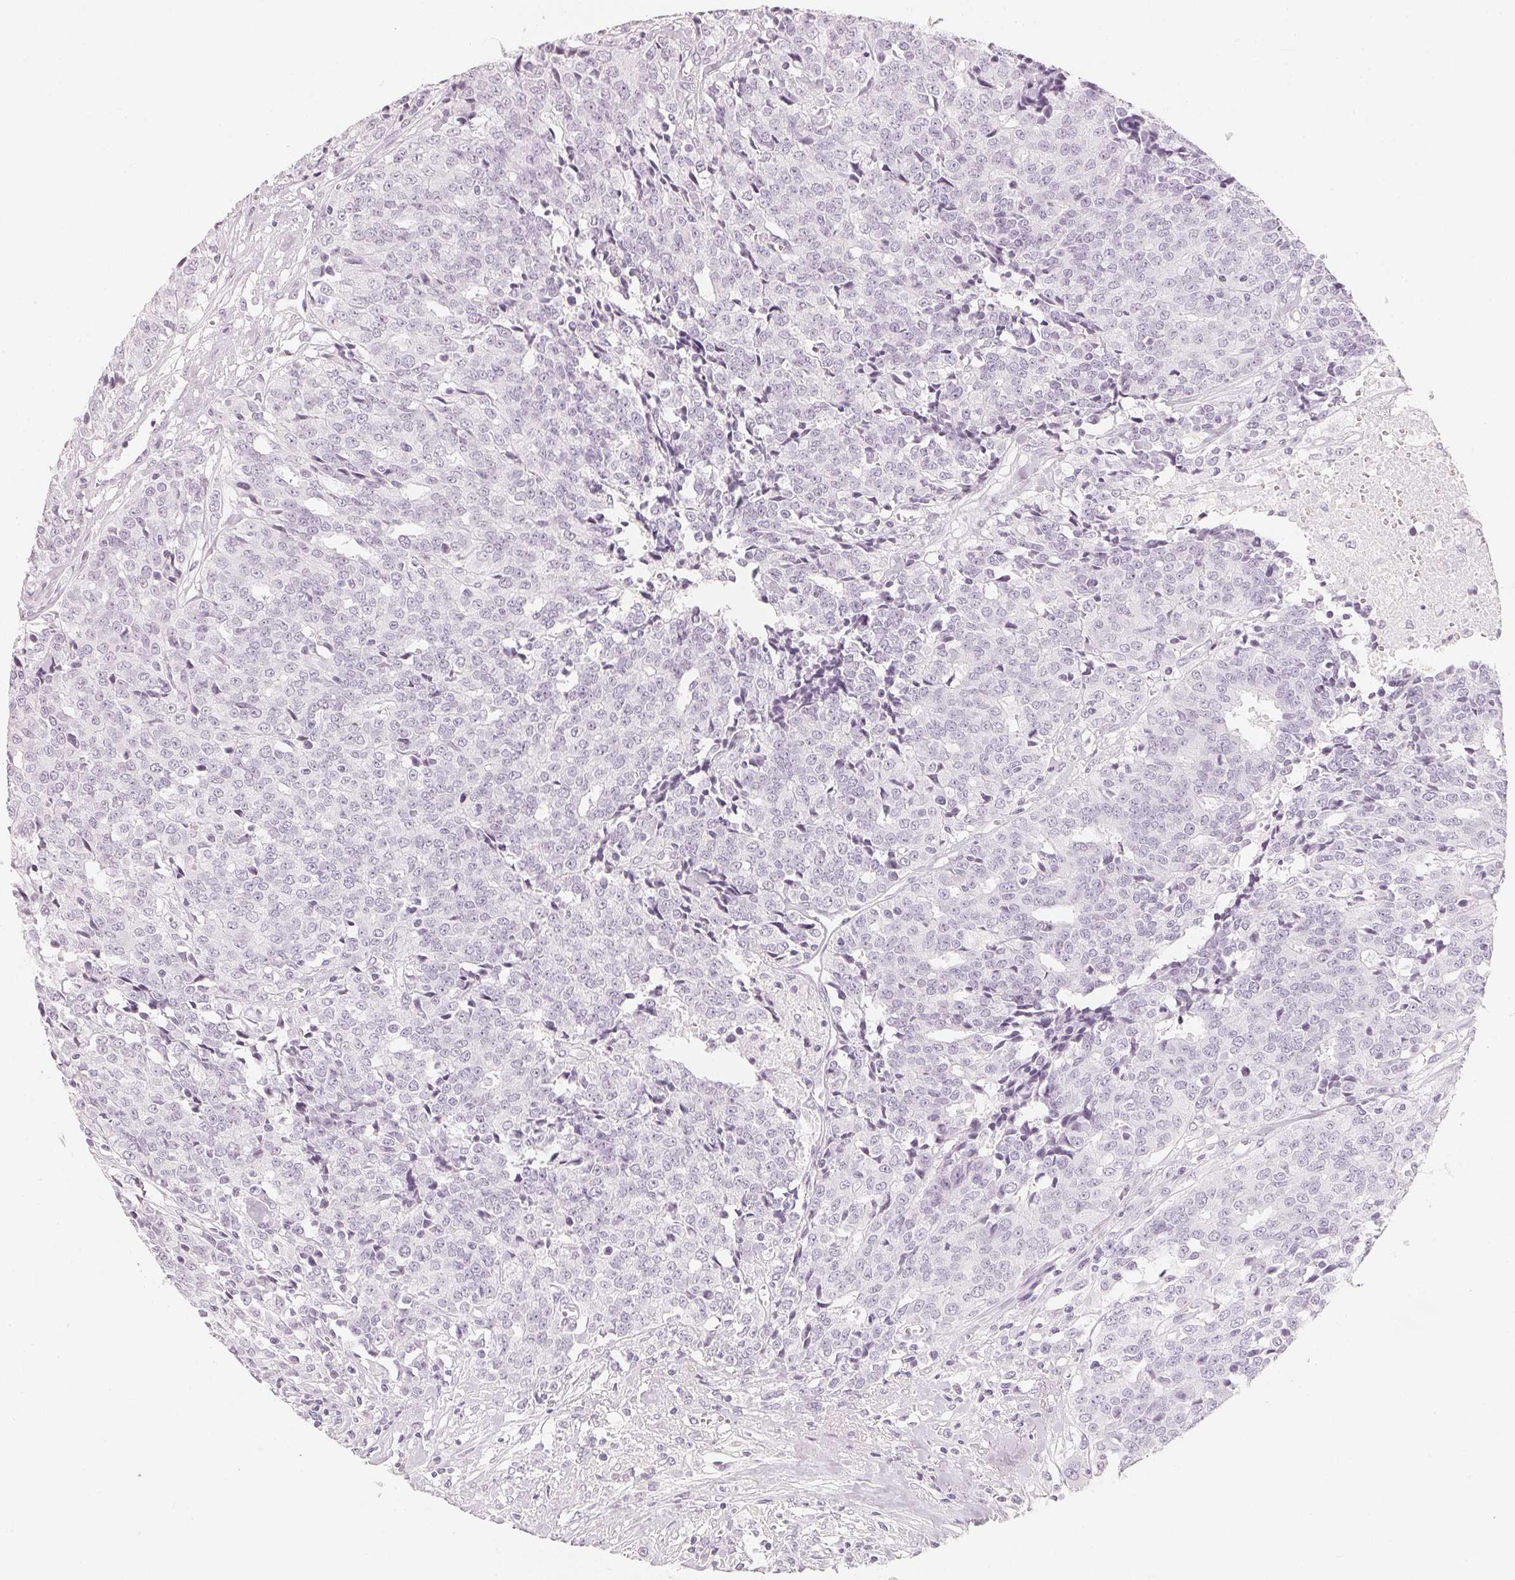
{"staining": {"intensity": "negative", "quantity": "none", "location": "none"}, "tissue": "prostate cancer", "cell_type": "Tumor cells", "image_type": "cancer", "snomed": [{"axis": "morphology", "description": "Adenocarcinoma, High grade"}, {"axis": "topography", "description": "Prostate and seminal vesicle, NOS"}], "caption": "IHC photomicrograph of neoplastic tissue: high-grade adenocarcinoma (prostate) stained with DAB exhibits no significant protein positivity in tumor cells.", "gene": "SLC22A8", "patient": {"sex": "male", "age": 60}}